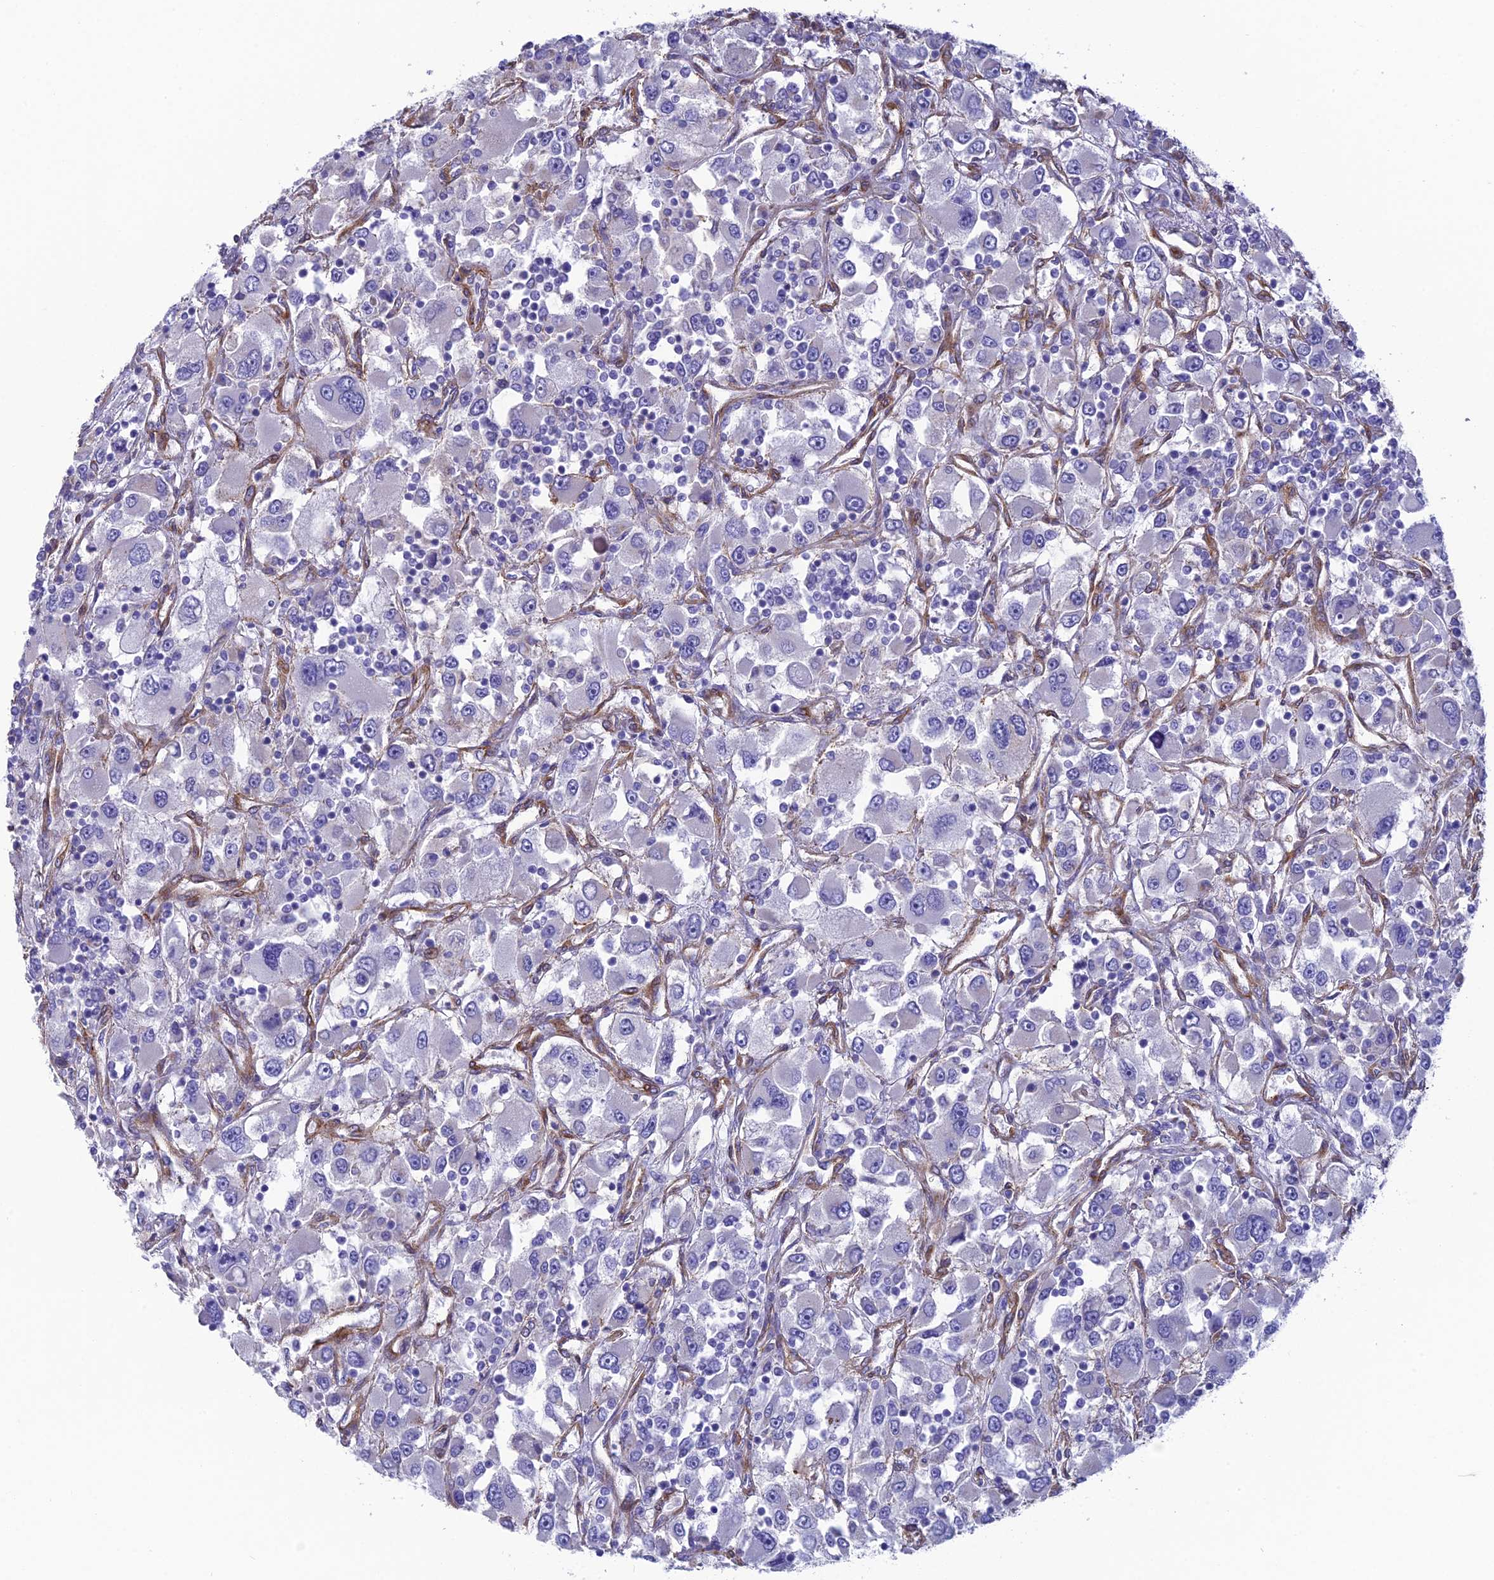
{"staining": {"intensity": "negative", "quantity": "none", "location": "none"}, "tissue": "renal cancer", "cell_type": "Tumor cells", "image_type": "cancer", "snomed": [{"axis": "morphology", "description": "Adenocarcinoma, NOS"}, {"axis": "topography", "description": "Kidney"}], "caption": "Renal cancer stained for a protein using immunohistochemistry displays no expression tumor cells.", "gene": "TNS1", "patient": {"sex": "female", "age": 52}}